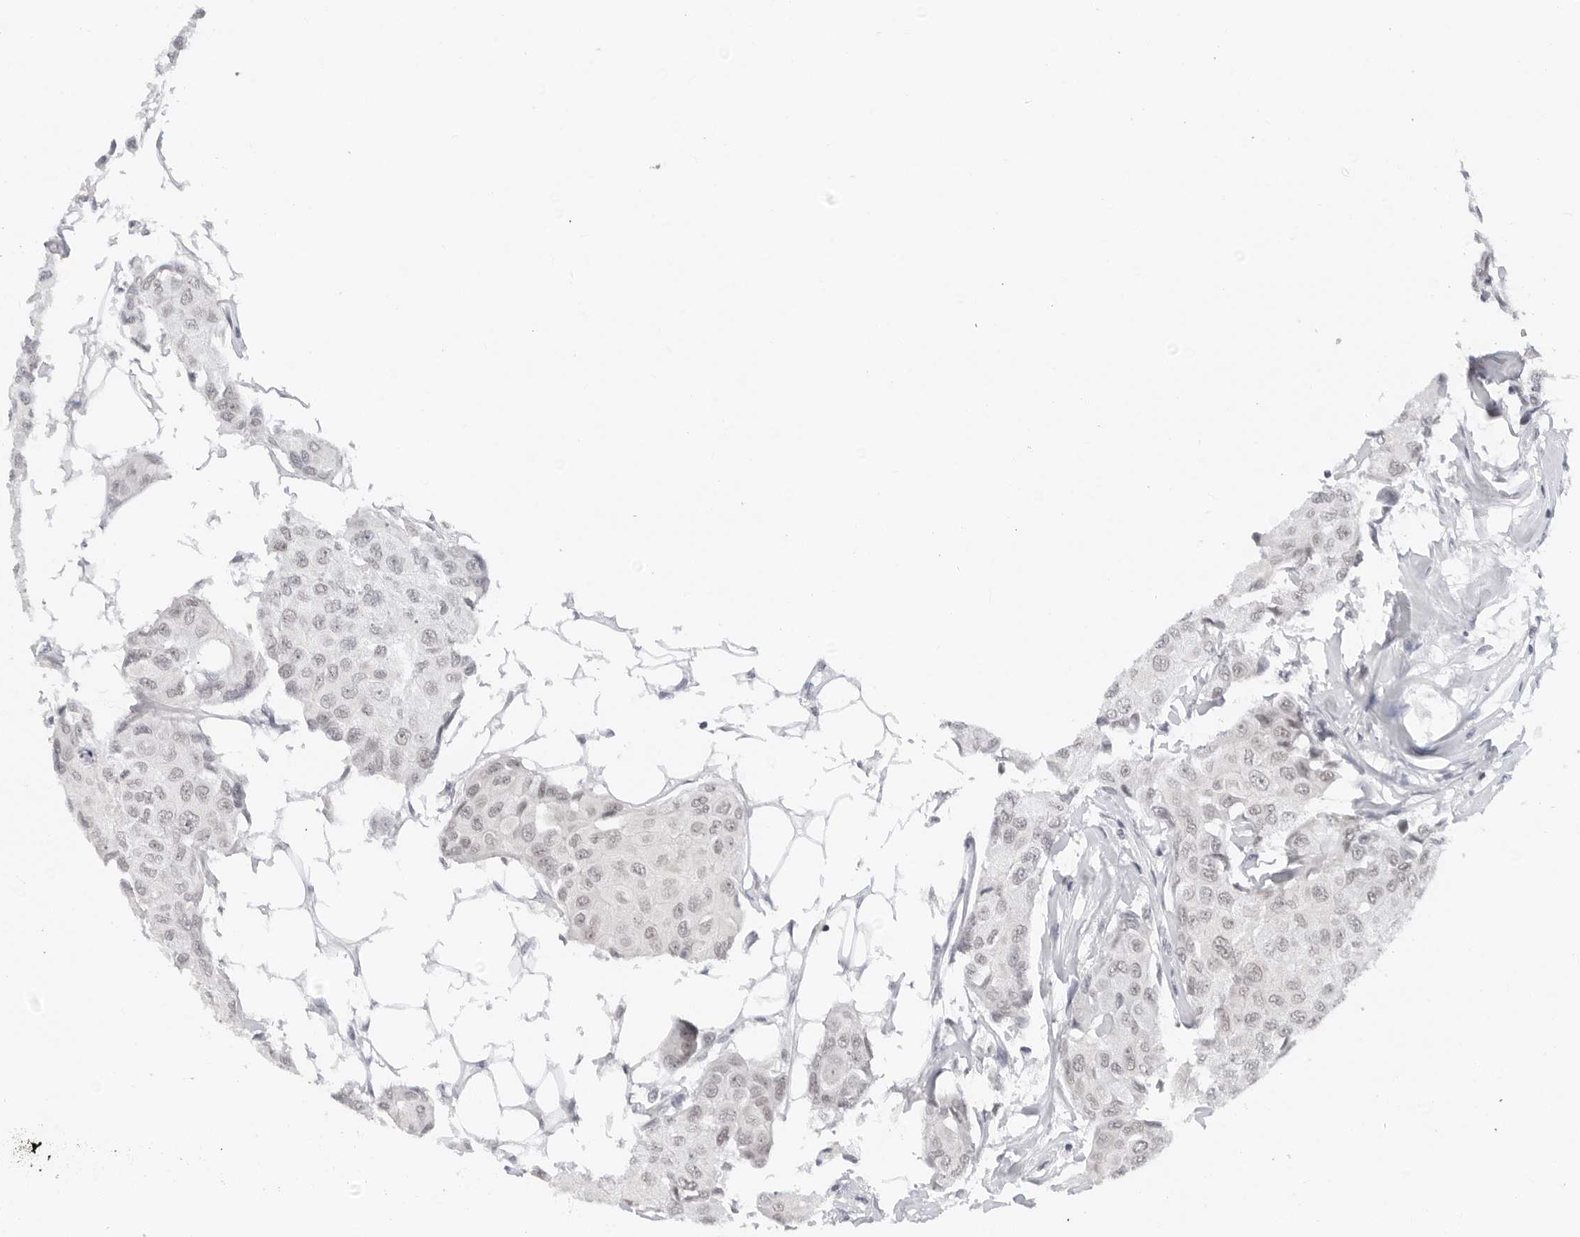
{"staining": {"intensity": "weak", "quantity": ">75%", "location": "nuclear"}, "tissue": "breast cancer", "cell_type": "Tumor cells", "image_type": "cancer", "snomed": [{"axis": "morphology", "description": "Duct carcinoma"}, {"axis": "topography", "description": "Breast"}], "caption": "This is an image of immunohistochemistry (IHC) staining of breast cancer, which shows weak expression in the nuclear of tumor cells.", "gene": "FLG2", "patient": {"sex": "female", "age": 80}}